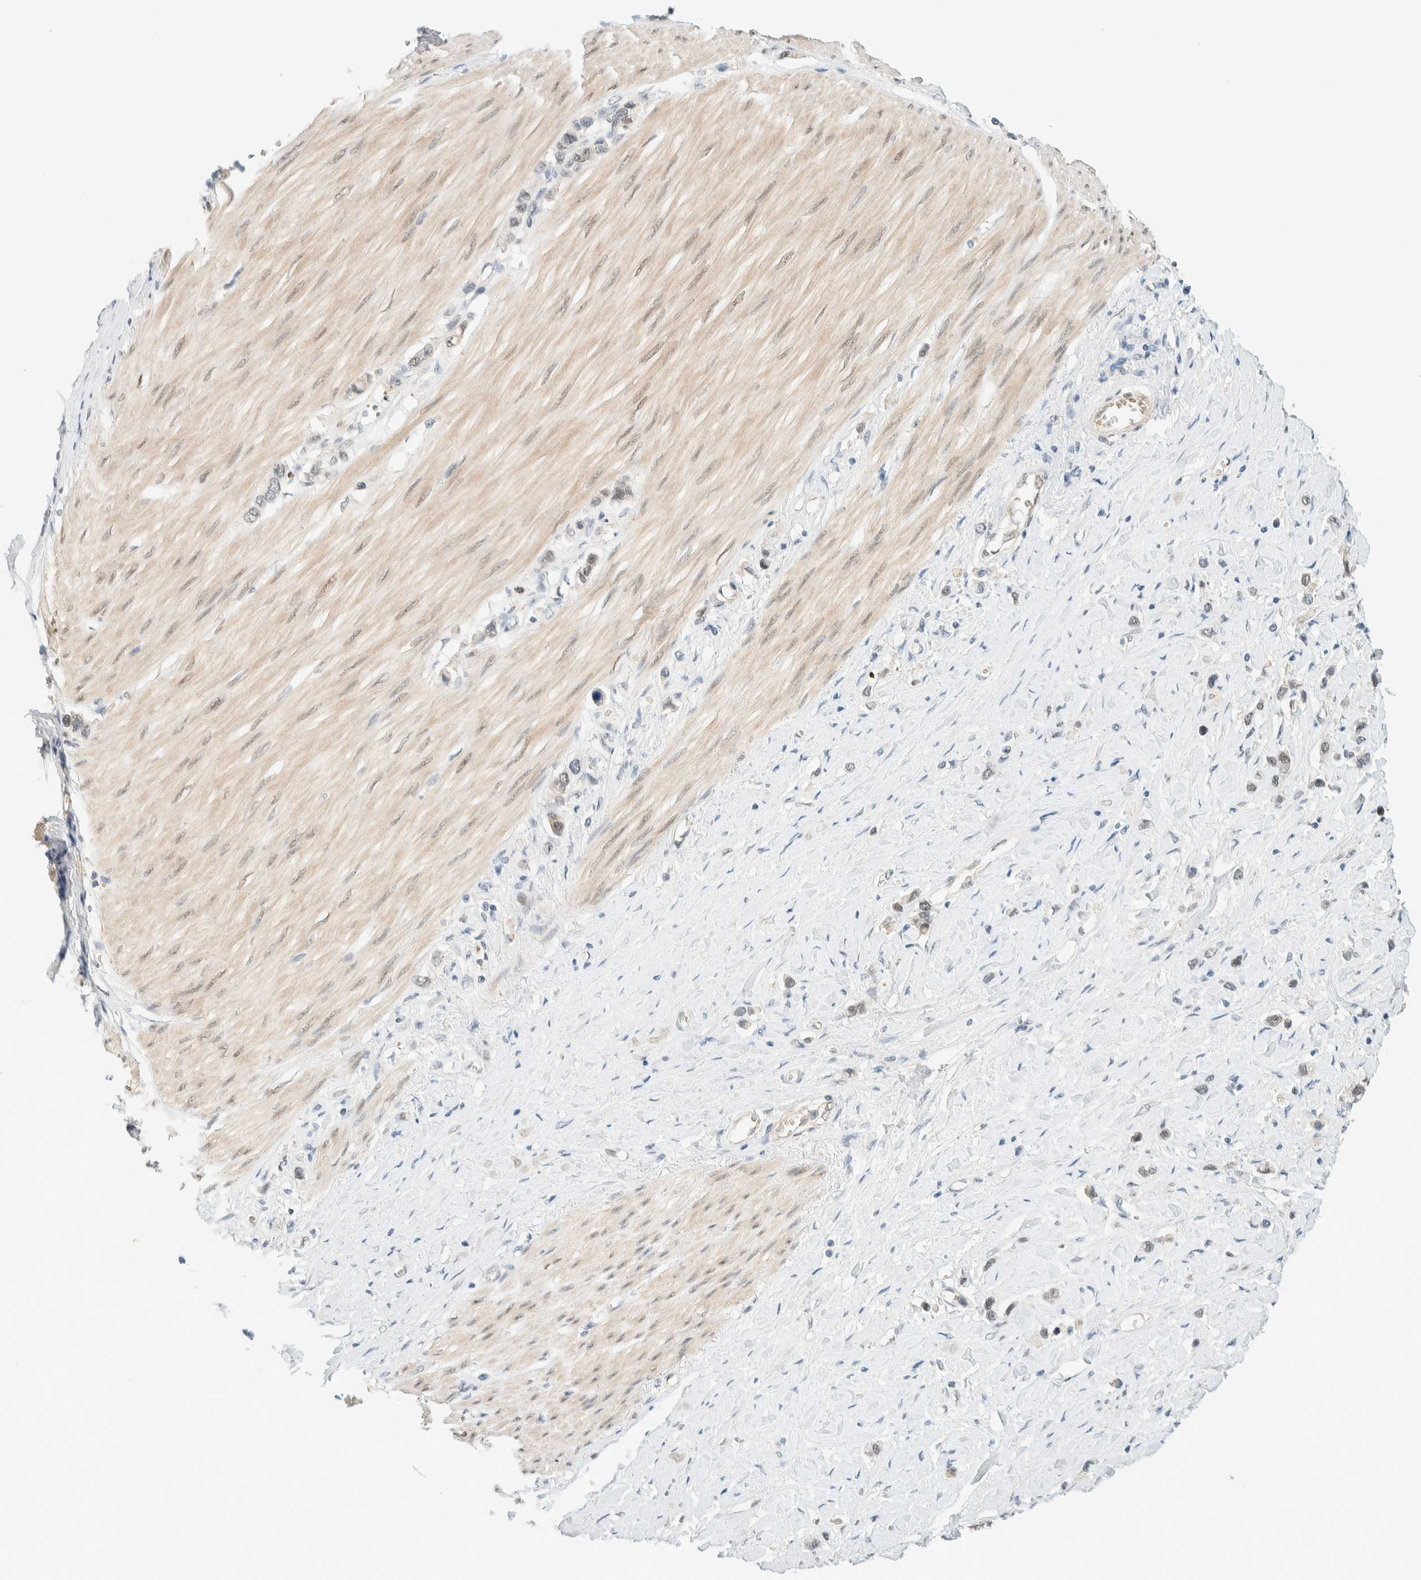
{"staining": {"intensity": "weak", "quantity": "<25%", "location": "nuclear"}, "tissue": "stomach cancer", "cell_type": "Tumor cells", "image_type": "cancer", "snomed": [{"axis": "morphology", "description": "Adenocarcinoma, NOS"}, {"axis": "topography", "description": "Stomach"}], "caption": "High magnification brightfield microscopy of adenocarcinoma (stomach) stained with DAB (3,3'-diaminobenzidine) (brown) and counterstained with hematoxylin (blue): tumor cells show no significant expression.", "gene": "TSTD2", "patient": {"sex": "female", "age": 65}}